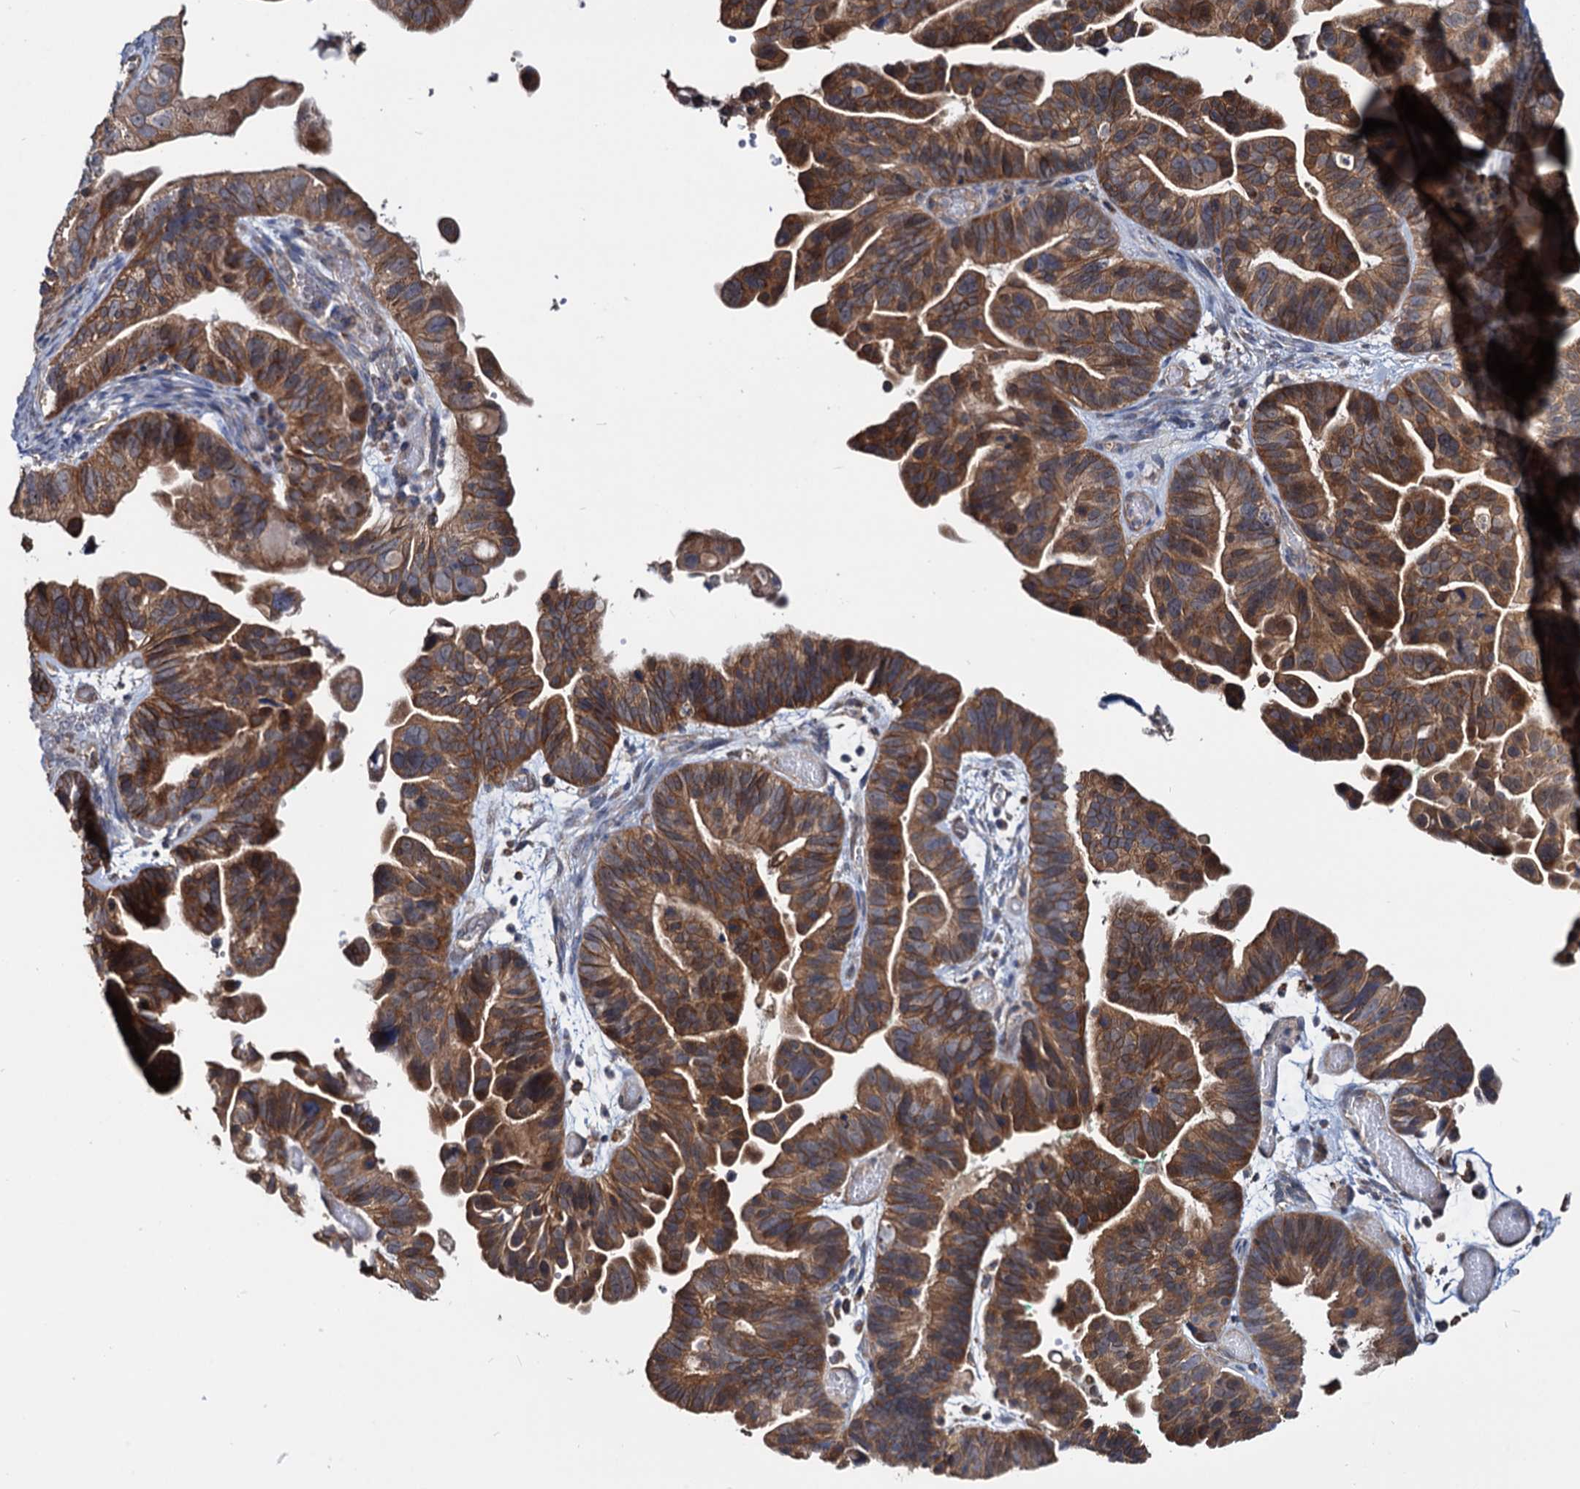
{"staining": {"intensity": "moderate", "quantity": ">75%", "location": "cytoplasmic/membranous"}, "tissue": "ovarian cancer", "cell_type": "Tumor cells", "image_type": "cancer", "snomed": [{"axis": "morphology", "description": "Cystadenocarcinoma, serous, NOS"}, {"axis": "topography", "description": "Ovary"}], "caption": "Serous cystadenocarcinoma (ovarian) stained with DAB (3,3'-diaminobenzidine) IHC reveals medium levels of moderate cytoplasmic/membranous staining in about >75% of tumor cells.", "gene": "IDI1", "patient": {"sex": "female", "age": 56}}